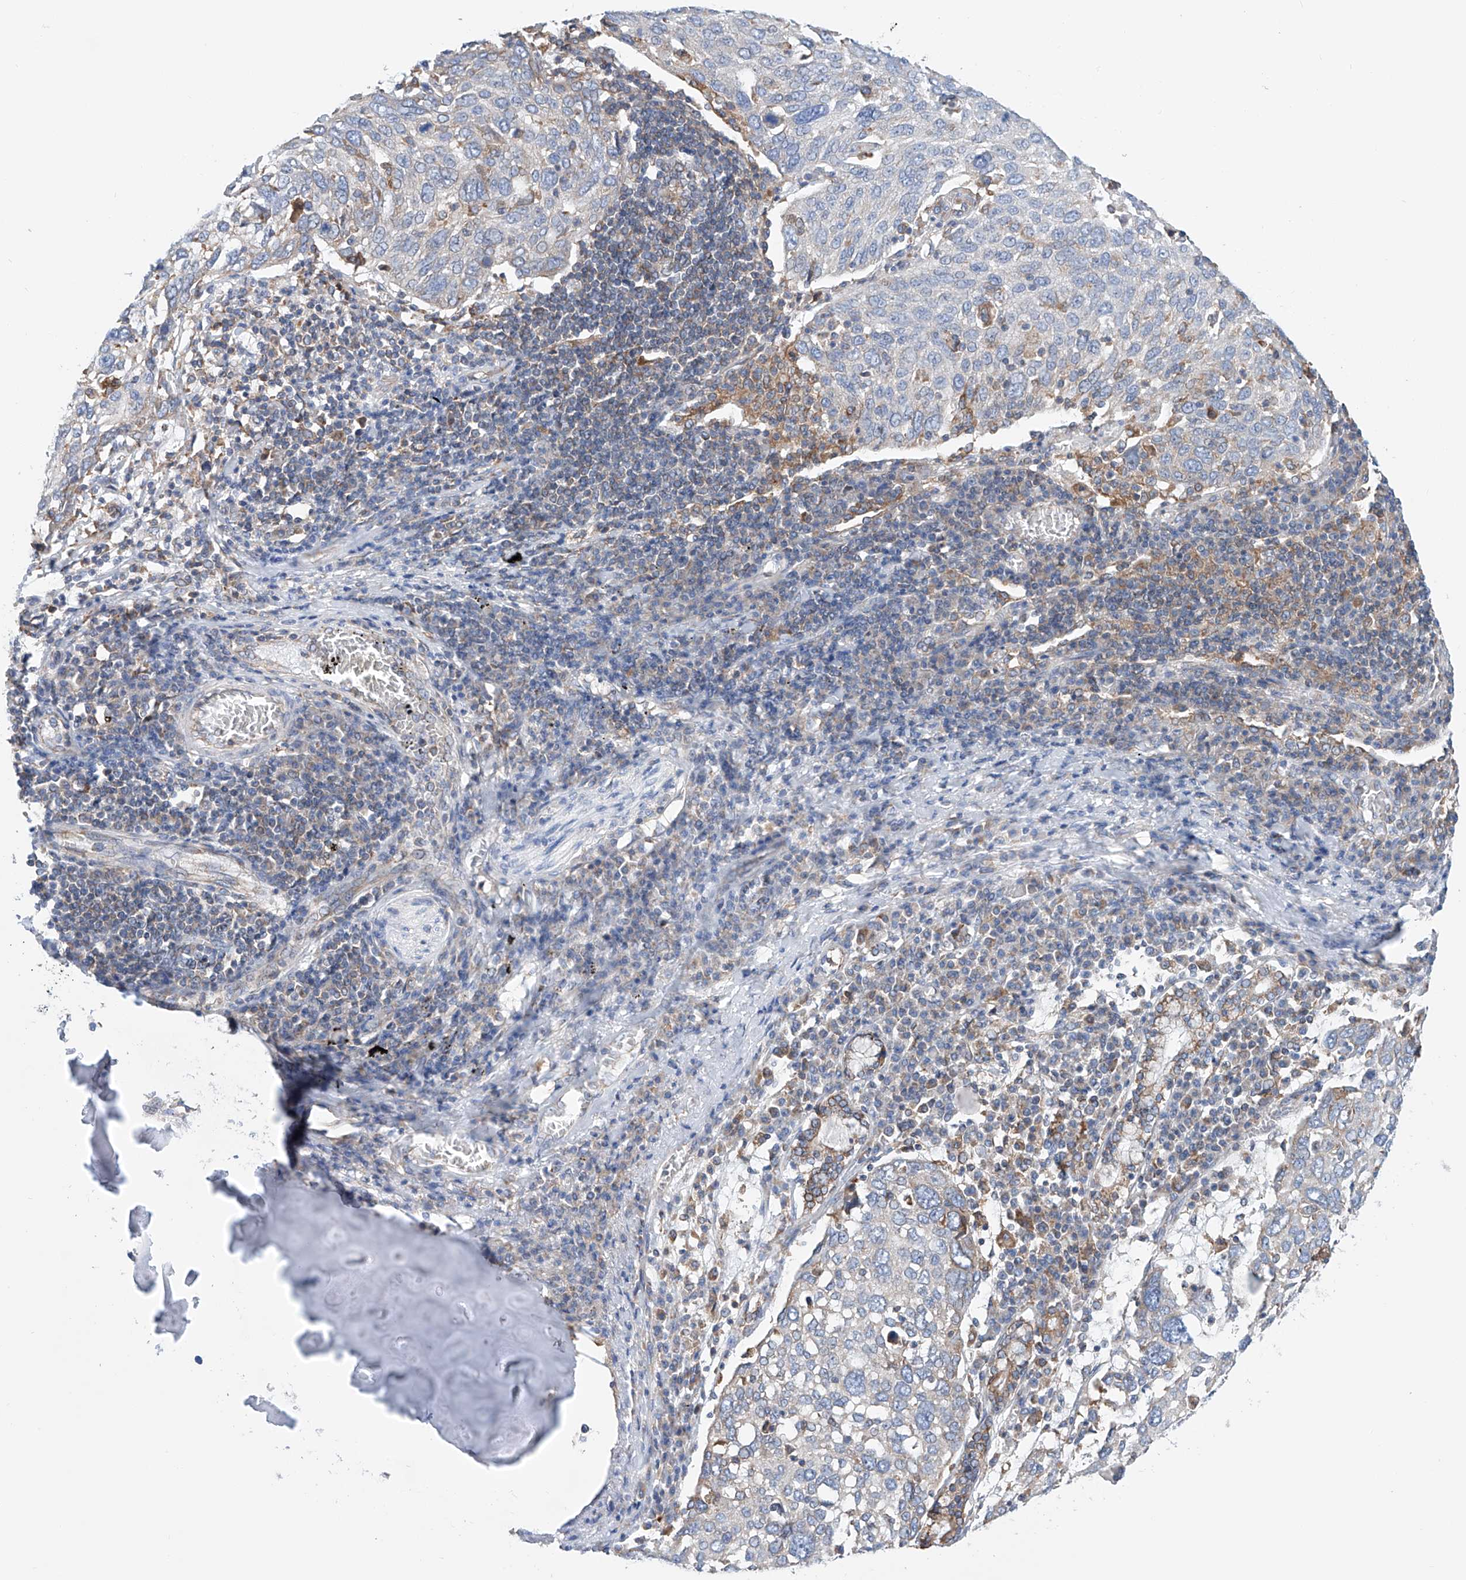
{"staining": {"intensity": "negative", "quantity": "none", "location": "none"}, "tissue": "lung cancer", "cell_type": "Tumor cells", "image_type": "cancer", "snomed": [{"axis": "morphology", "description": "Squamous cell carcinoma, NOS"}, {"axis": "topography", "description": "Lung"}], "caption": "Immunohistochemistry (IHC) histopathology image of lung cancer stained for a protein (brown), which demonstrates no expression in tumor cells. The staining was performed using DAB to visualize the protein expression in brown, while the nuclei were stained in blue with hematoxylin (Magnification: 20x).", "gene": "MAD2L1", "patient": {"sex": "male", "age": 65}}